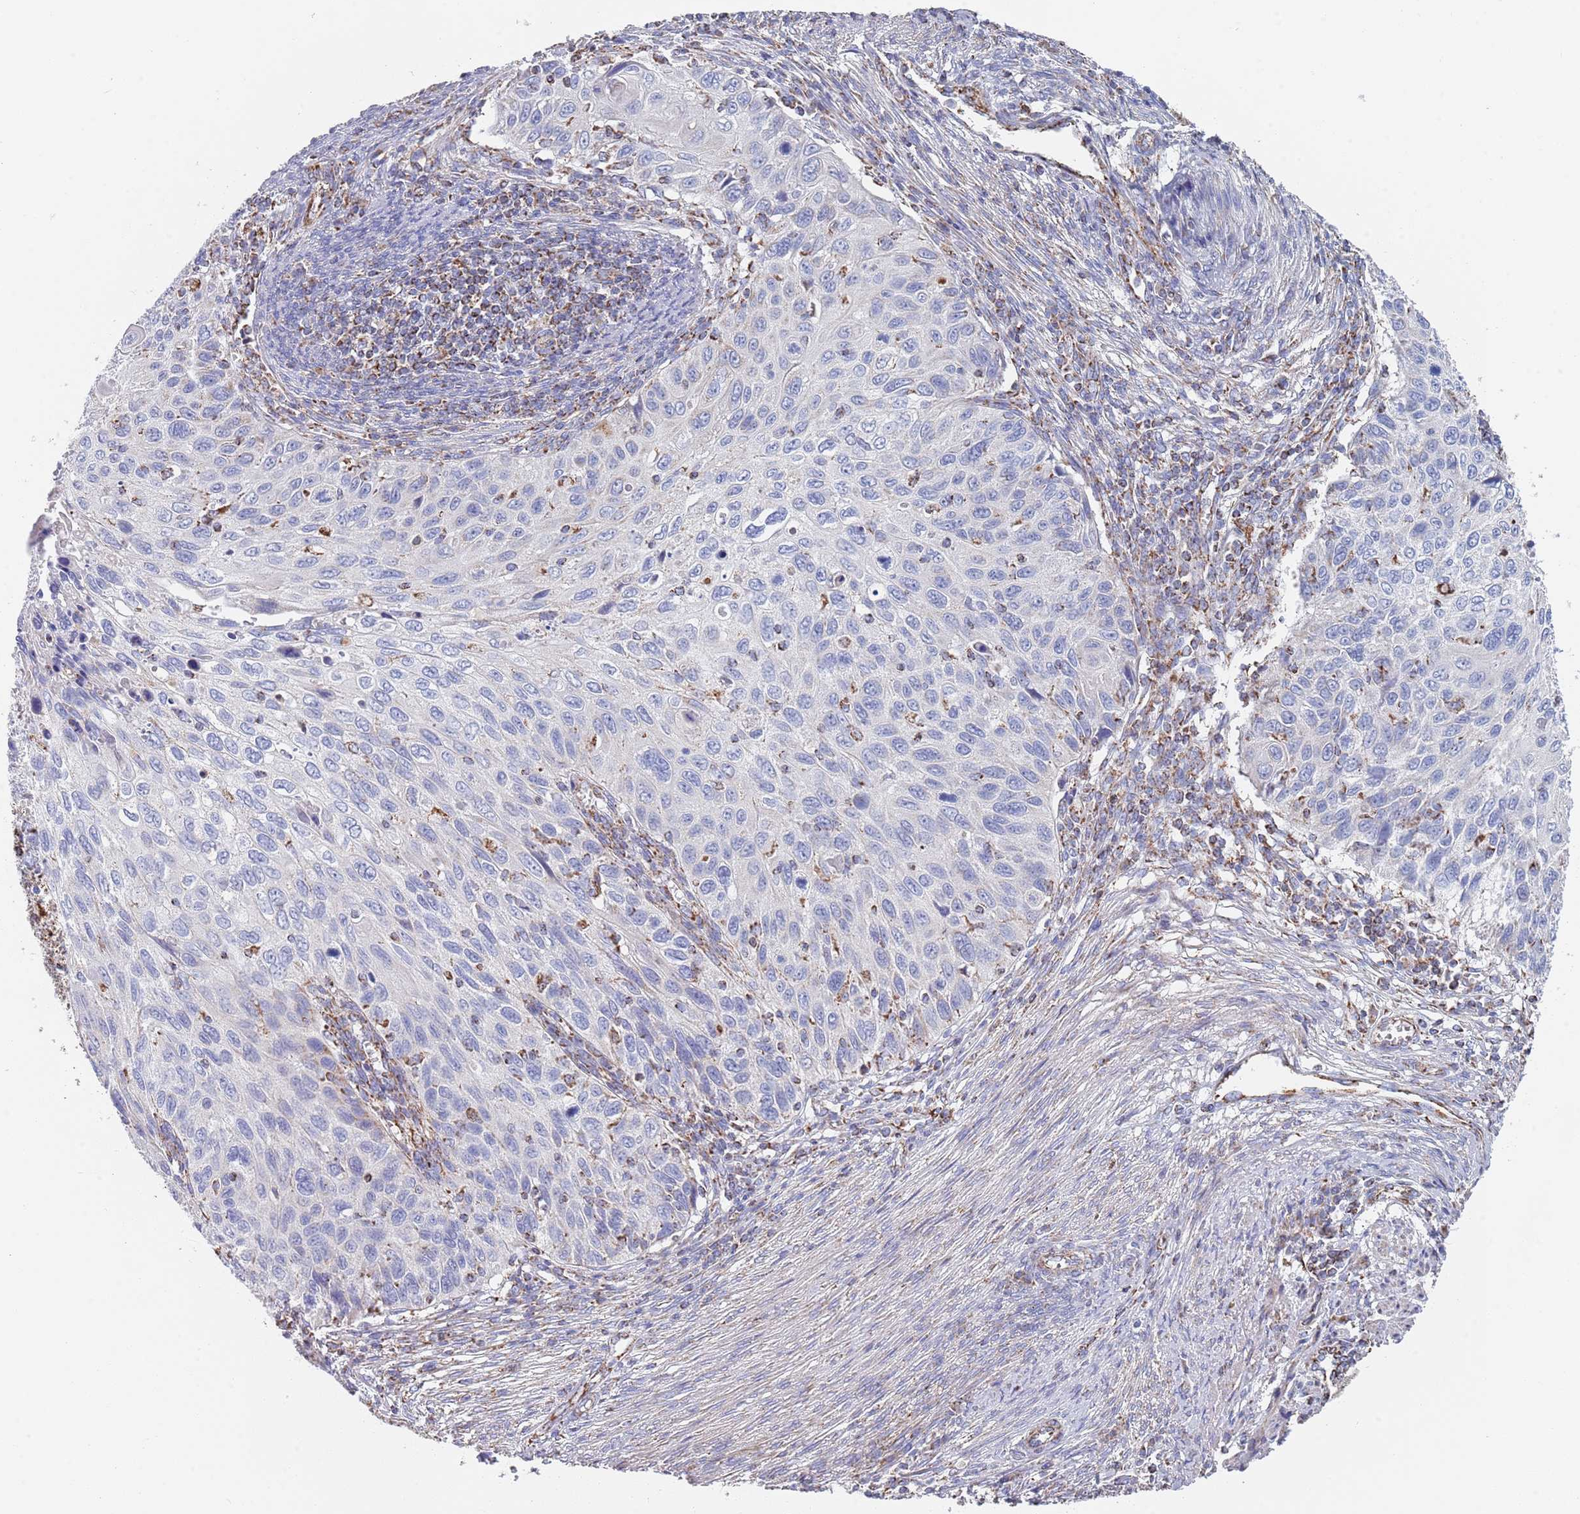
{"staining": {"intensity": "negative", "quantity": "none", "location": "none"}, "tissue": "cervical cancer", "cell_type": "Tumor cells", "image_type": "cancer", "snomed": [{"axis": "morphology", "description": "Squamous cell carcinoma, NOS"}, {"axis": "topography", "description": "Cervix"}], "caption": "Squamous cell carcinoma (cervical) was stained to show a protein in brown. There is no significant staining in tumor cells. (Brightfield microscopy of DAB immunohistochemistry (IHC) at high magnification).", "gene": "PGP", "patient": {"sex": "female", "age": 70}}